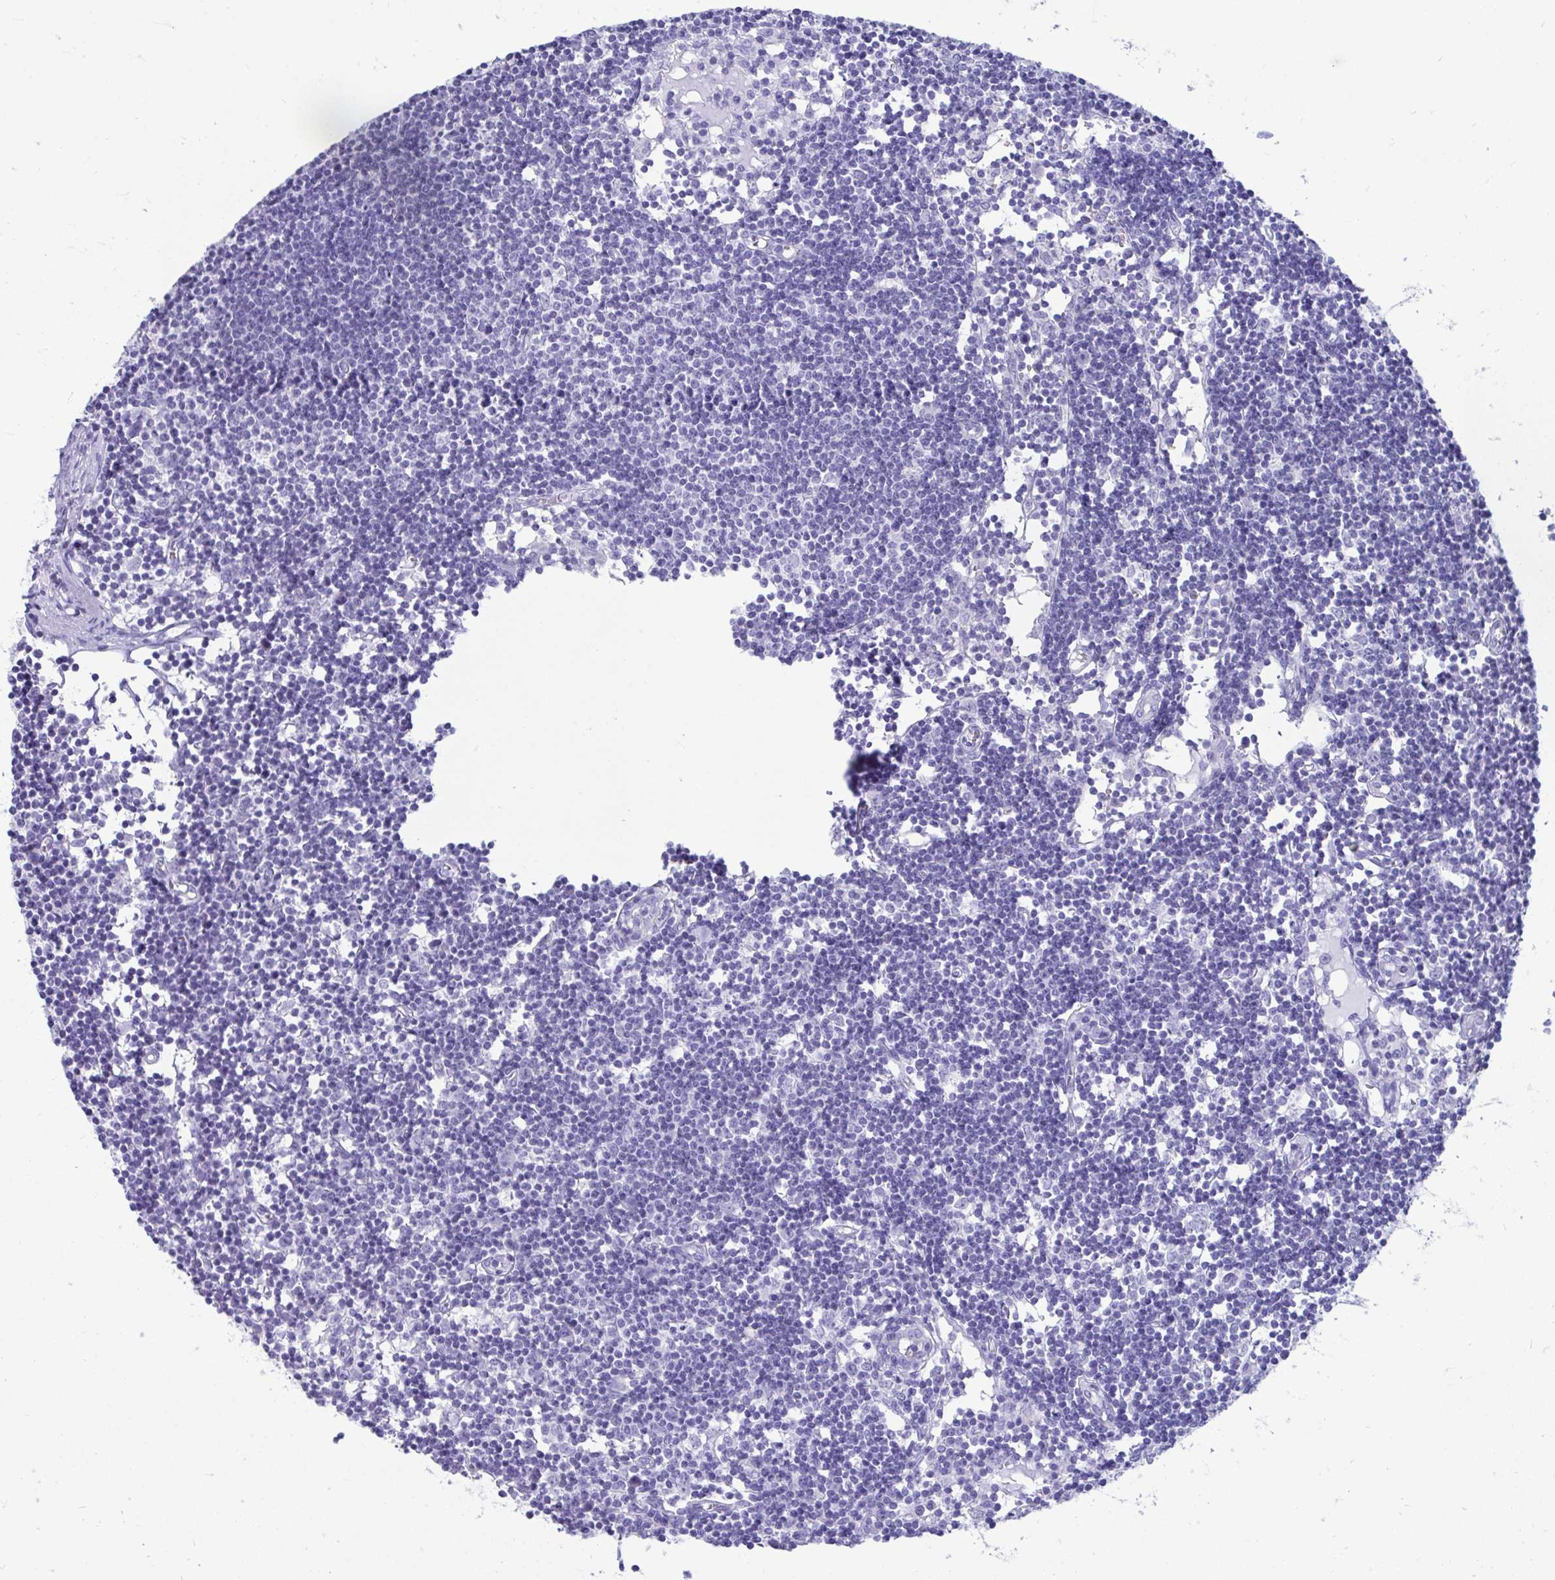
{"staining": {"intensity": "negative", "quantity": "none", "location": "none"}, "tissue": "lymph node", "cell_type": "Germinal center cells", "image_type": "normal", "snomed": [{"axis": "morphology", "description": "Normal tissue, NOS"}, {"axis": "topography", "description": "Lymph node"}], "caption": "Immunohistochemical staining of benign lymph node demonstrates no significant positivity in germinal center cells. The staining is performed using DAB (3,3'-diaminobenzidine) brown chromogen with nuclei counter-stained in using hematoxylin.", "gene": "SHISA8", "patient": {"sex": "female", "age": 11}}